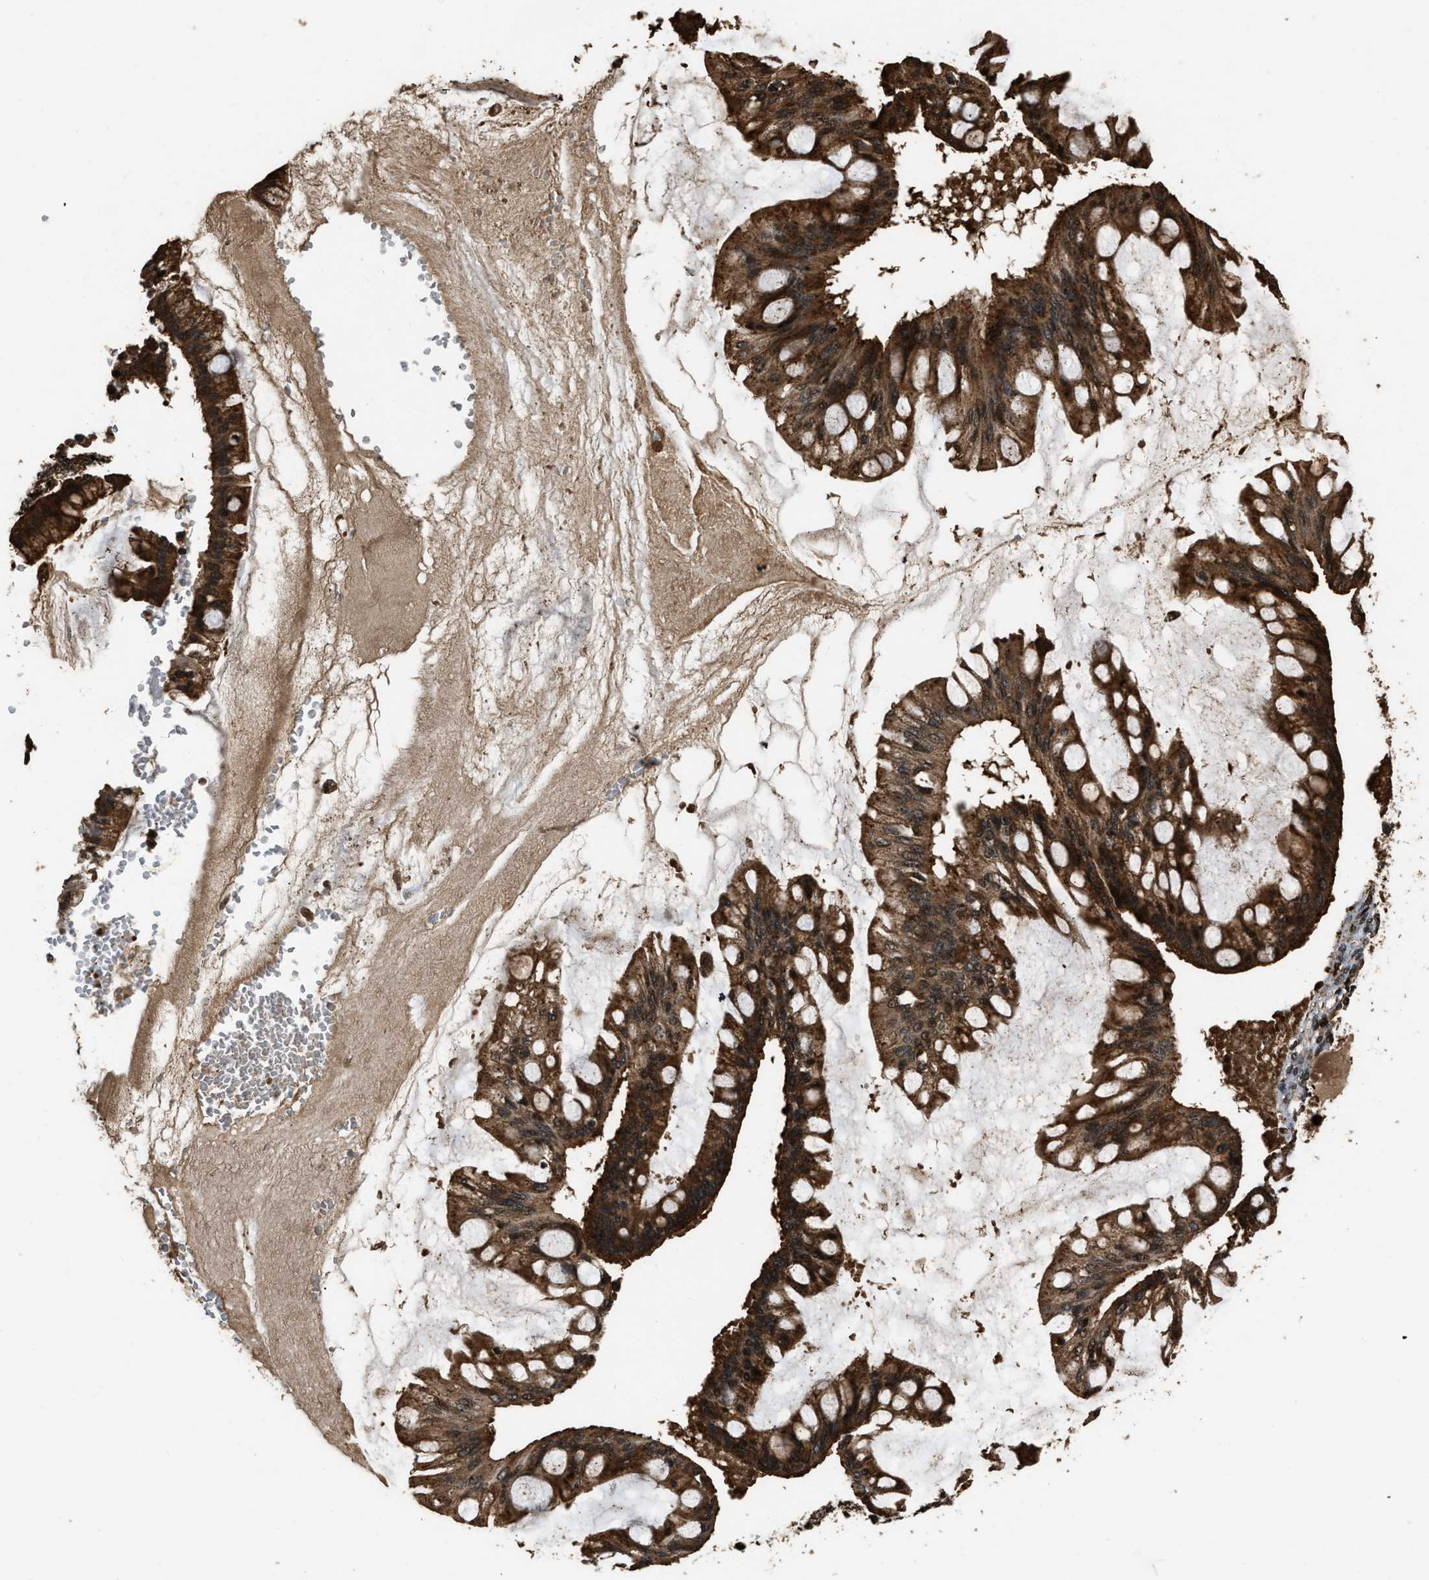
{"staining": {"intensity": "strong", "quantity": ">75%", "location": "cytoplasmic/membranous"}, "tissue": "ovarian cancer", "cell_type": "Tumor cells", "image_type": "cancer", "snomed": [{"axis": "morphology", "description": "Cystadenocarcinoma, mucinous, NOS"}, {"axis": "topography", "description": "Ovary"}], "caption": "An IHC histopathology image of tumor tissue is shown. Protein staining in brown shows strong cytoplasmic/membranous positivity in ovarian mucinous cystadenocarcinoma within tumor cells. The protein is shown in brown color, while the nuclei are stained blue.", "gene": "RAP2A", "patient": {"sex": "female", "age": 73}}